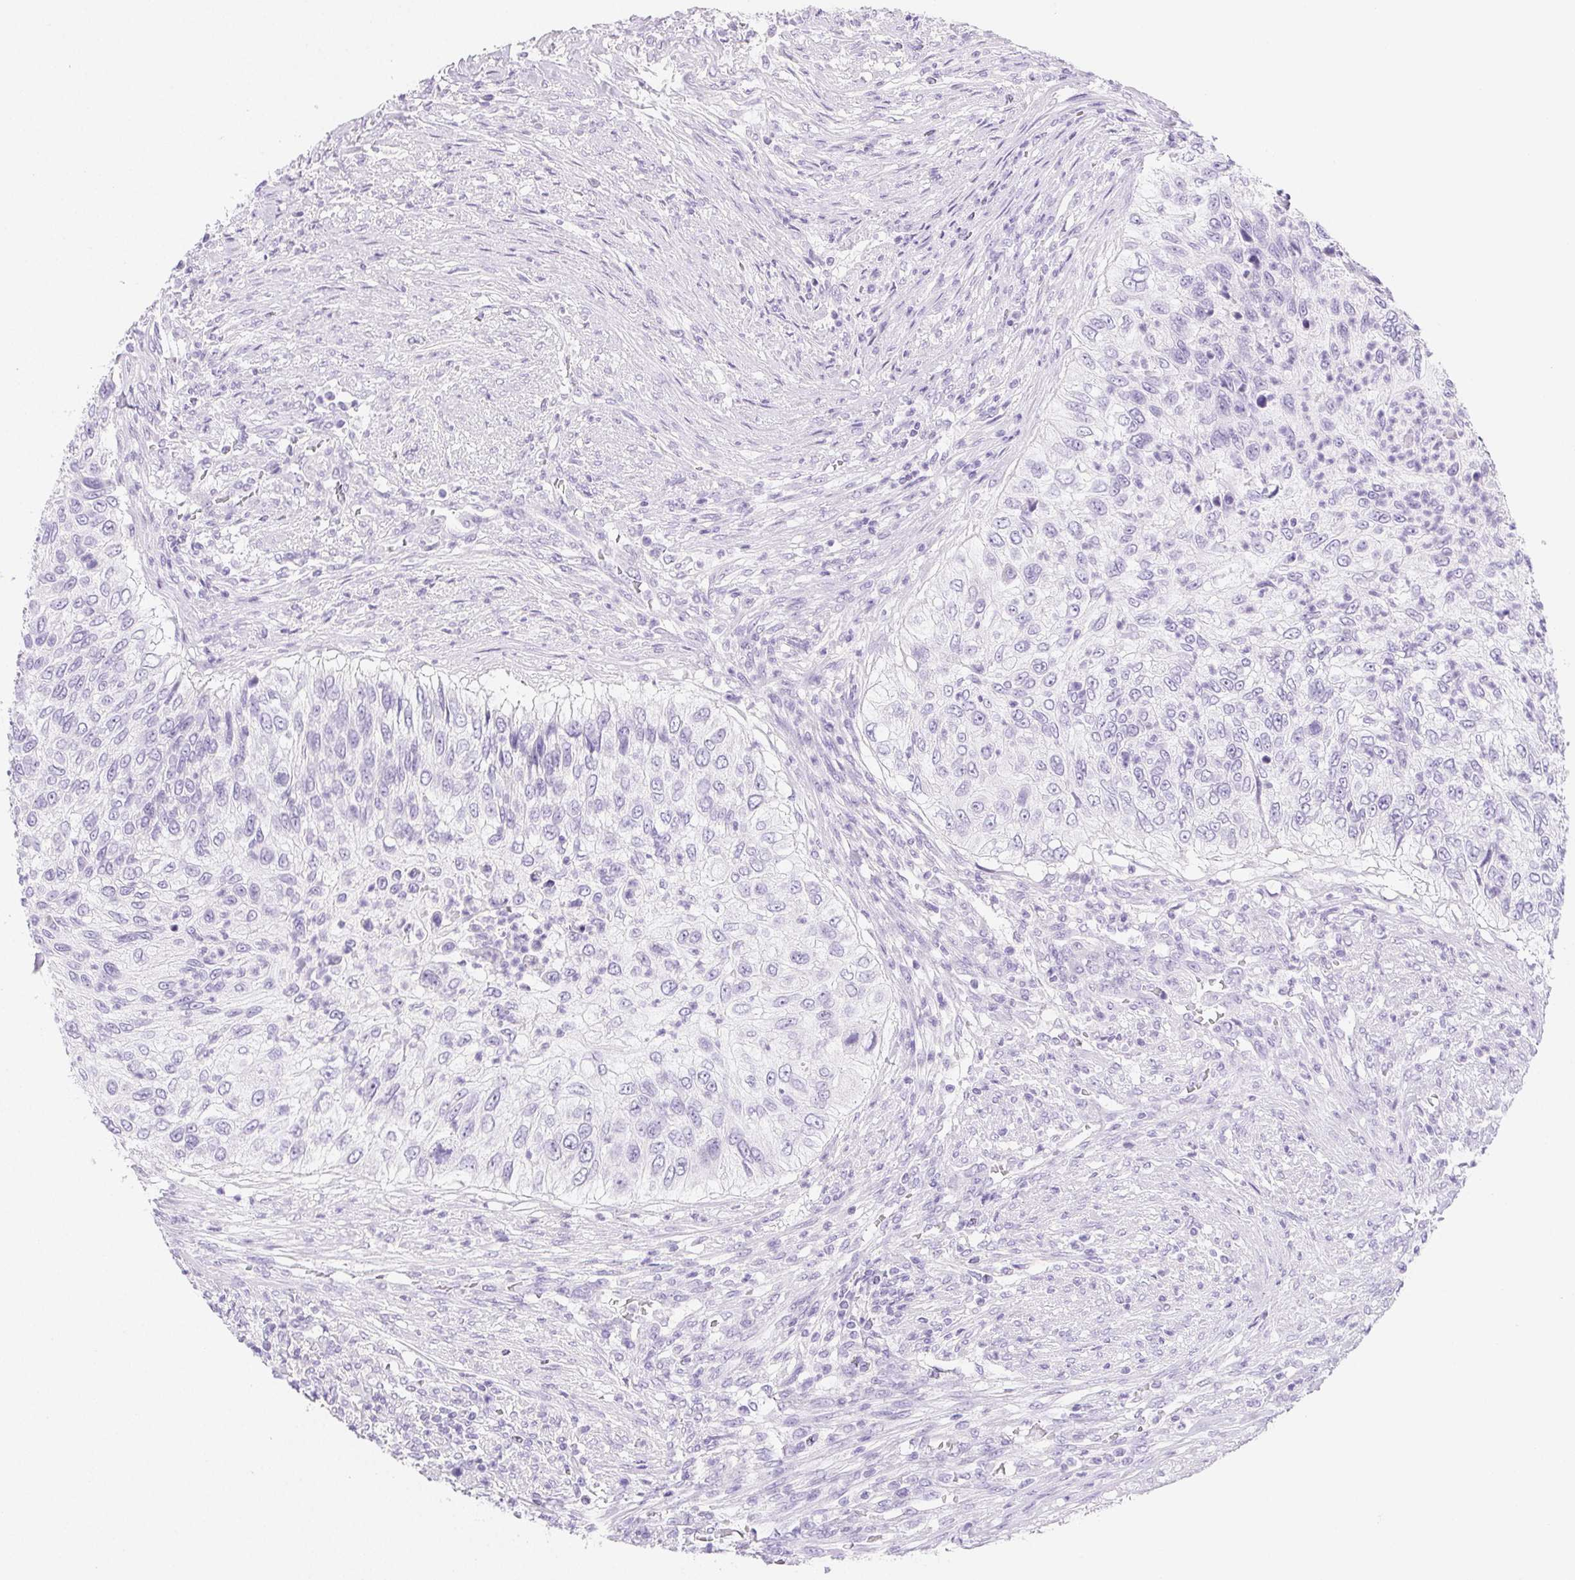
{"staining": {"intensity": "negative", "quantity": "none", "location": "none"}, "tissue": "urothelial cancer", "cell_type": "Tumor cells", "image_type": "cancer", "snomed": [{"axis": "morphology", "description": "Urothelial carcinoma, High grade"}, {"axis": "topography", "description": "Urinary bladder"}], "caption": "IHC photomicrograph of neoplastic tissue: urothelial cancer stained with DAB (3,3'-diaminobenzidine) demonstrates no significant protein staining in tumor cells.", "gene": "PNLIP", "patient": {"sex": "female", "age": 60}}